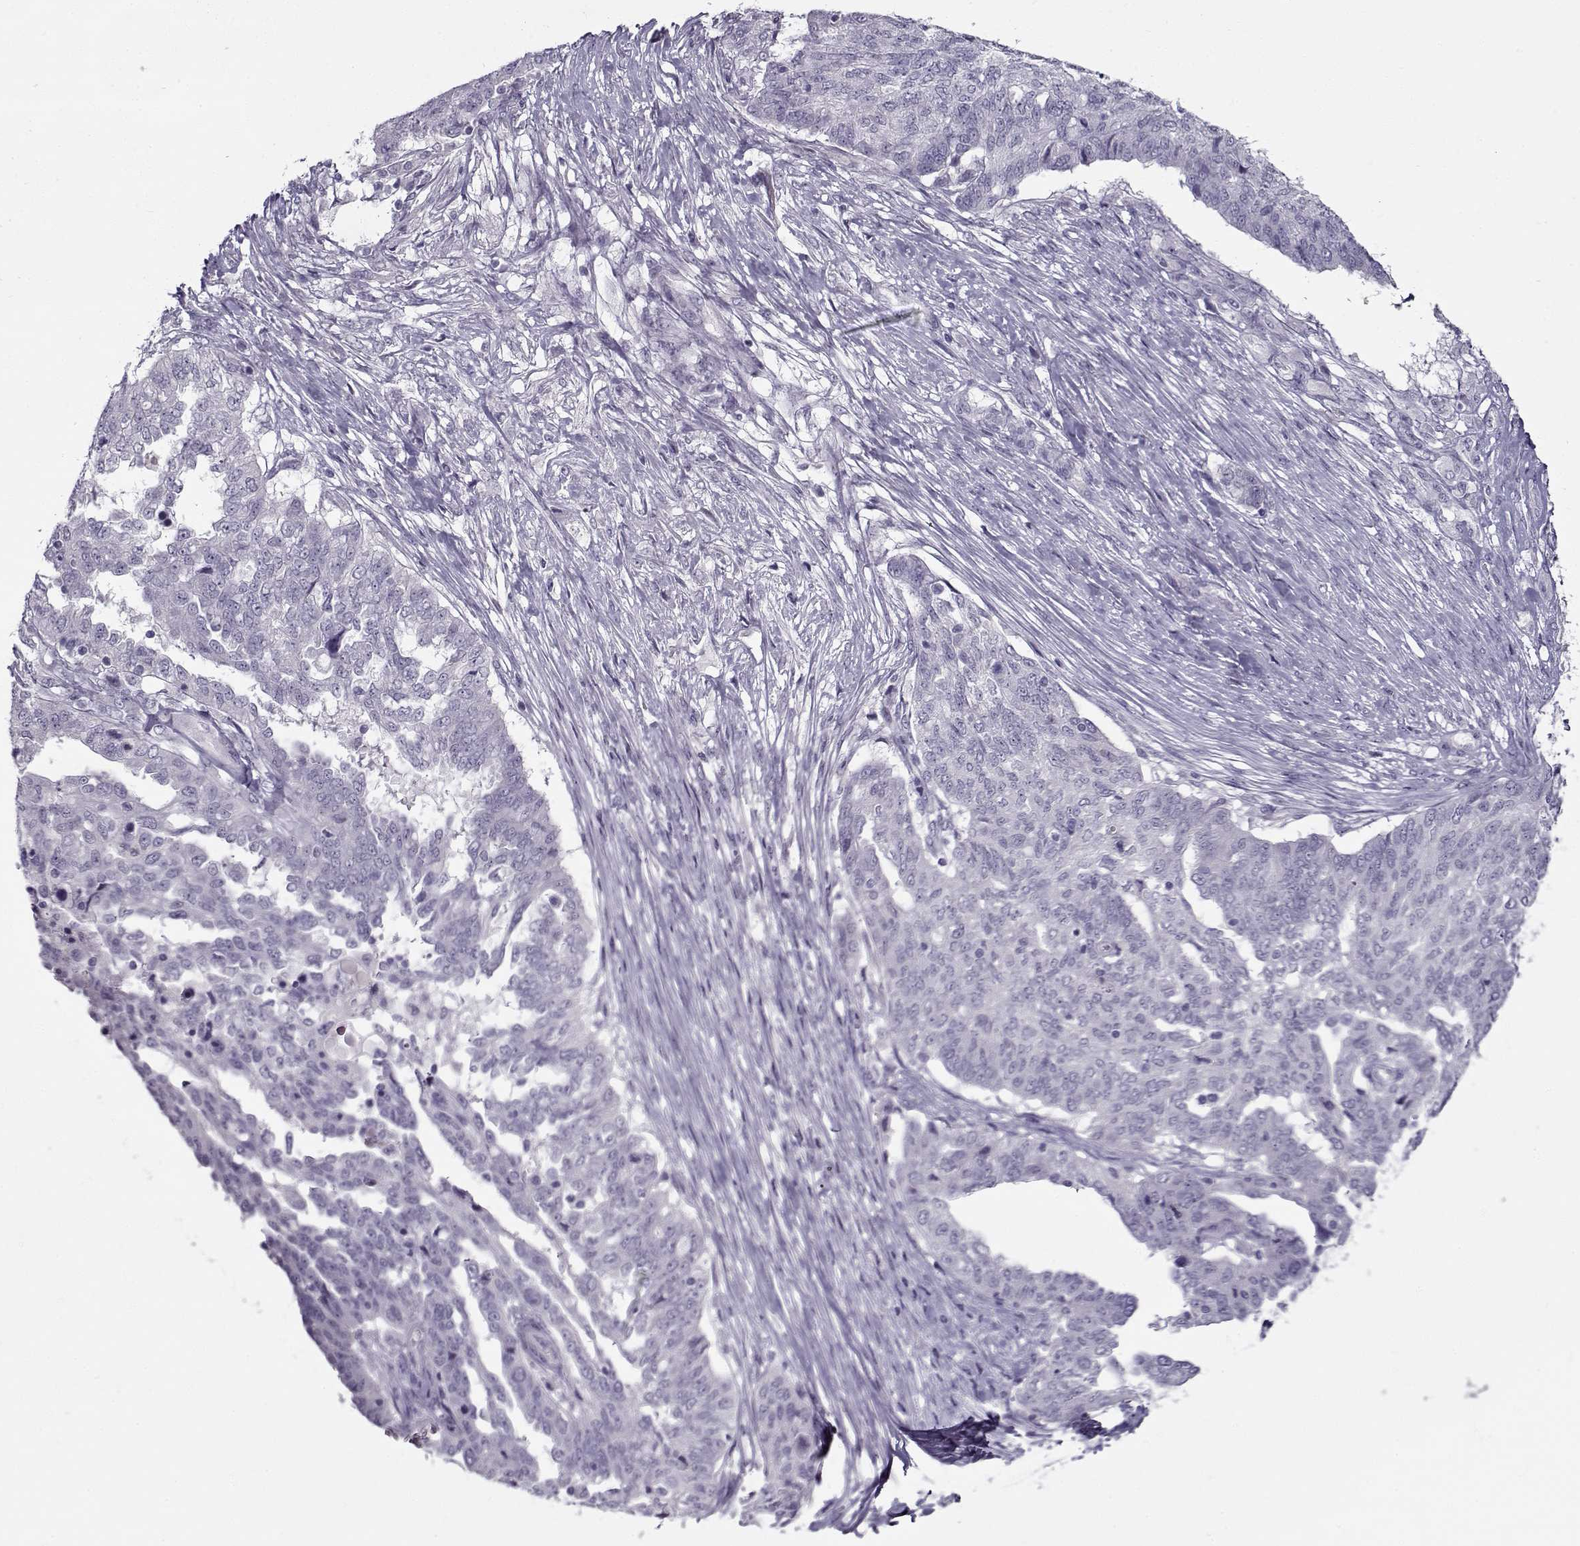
{"staining": {"intensity": "negative", "quantity": "none", "location": "none"}, "tissue": "ovarian cancer", "cell_type": "Tumor cells", "image_type": "cancer", "snomed": [{"axis": "morphology", "description": "Cystadenocarcinoma, serous, NOS"}, {"axis": "topography", "description": "Ovary"}], "caption": "An immunohistochemistry (IHC) photomicrograph of ovarian cancer is shown. There is no staining in tumor cells of ovarian cancer.", "gene": "CIBAR1", "patient": {"sex": "female", "age": 67}}